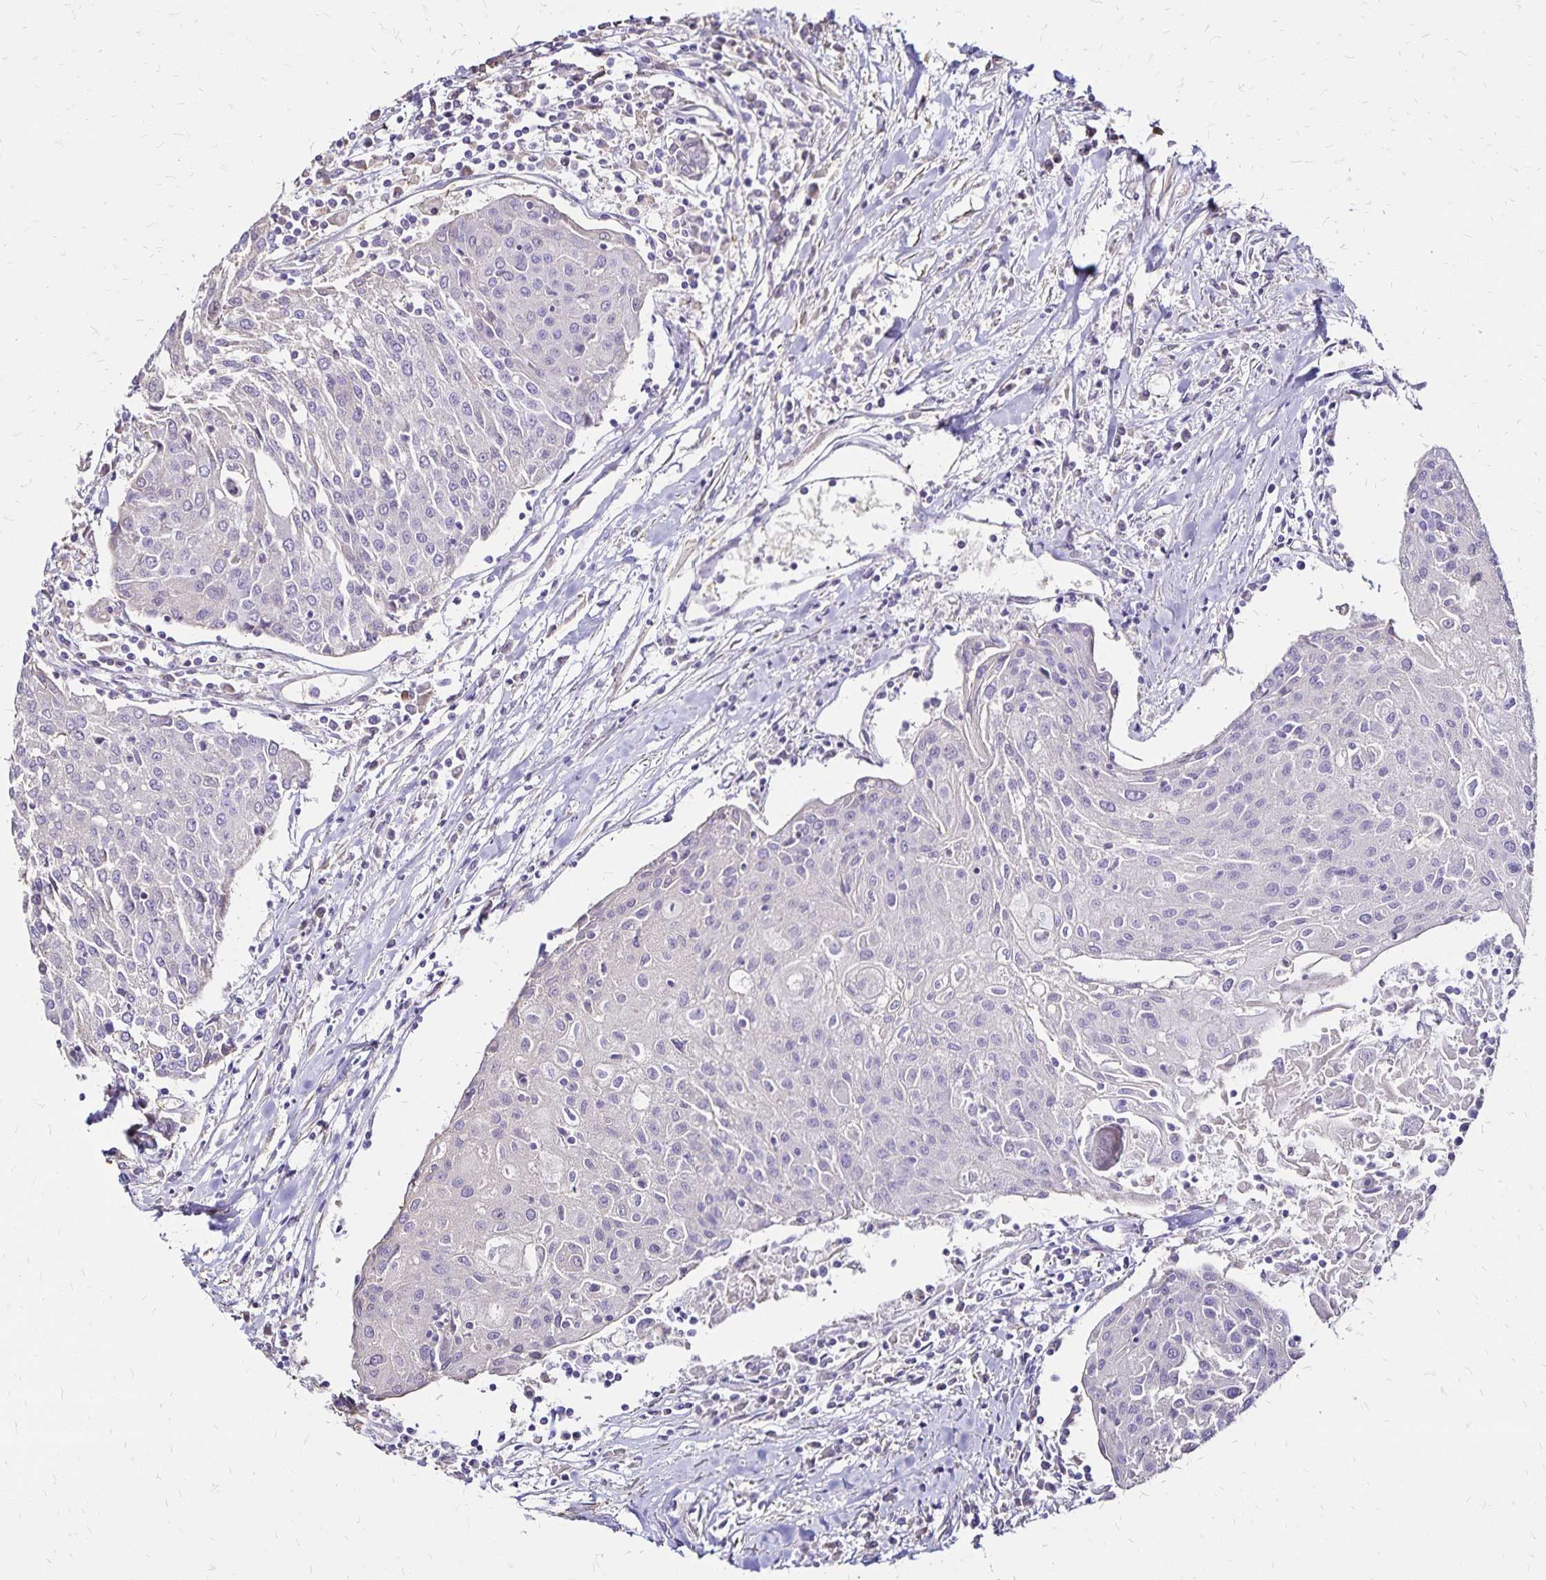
{"staining": {"intensity": "negative", "quantity": "none", "location": "none"}, "tissue": "urothelial cancer", "cell_type": "Tumor cells", "image_type": "cancer", "snomed": [{"axis": "morphology", "description": "Urothelial carcinoma, High grade"}, {"axis": "topography", "description": "Urinary bladder"}], "caption": "Urothelial cancer was stained to show a protein in brown. There is no significant staining in tumor cells.", "gene": "KISS1", "patient": {"sex": "female", "age": 85}}